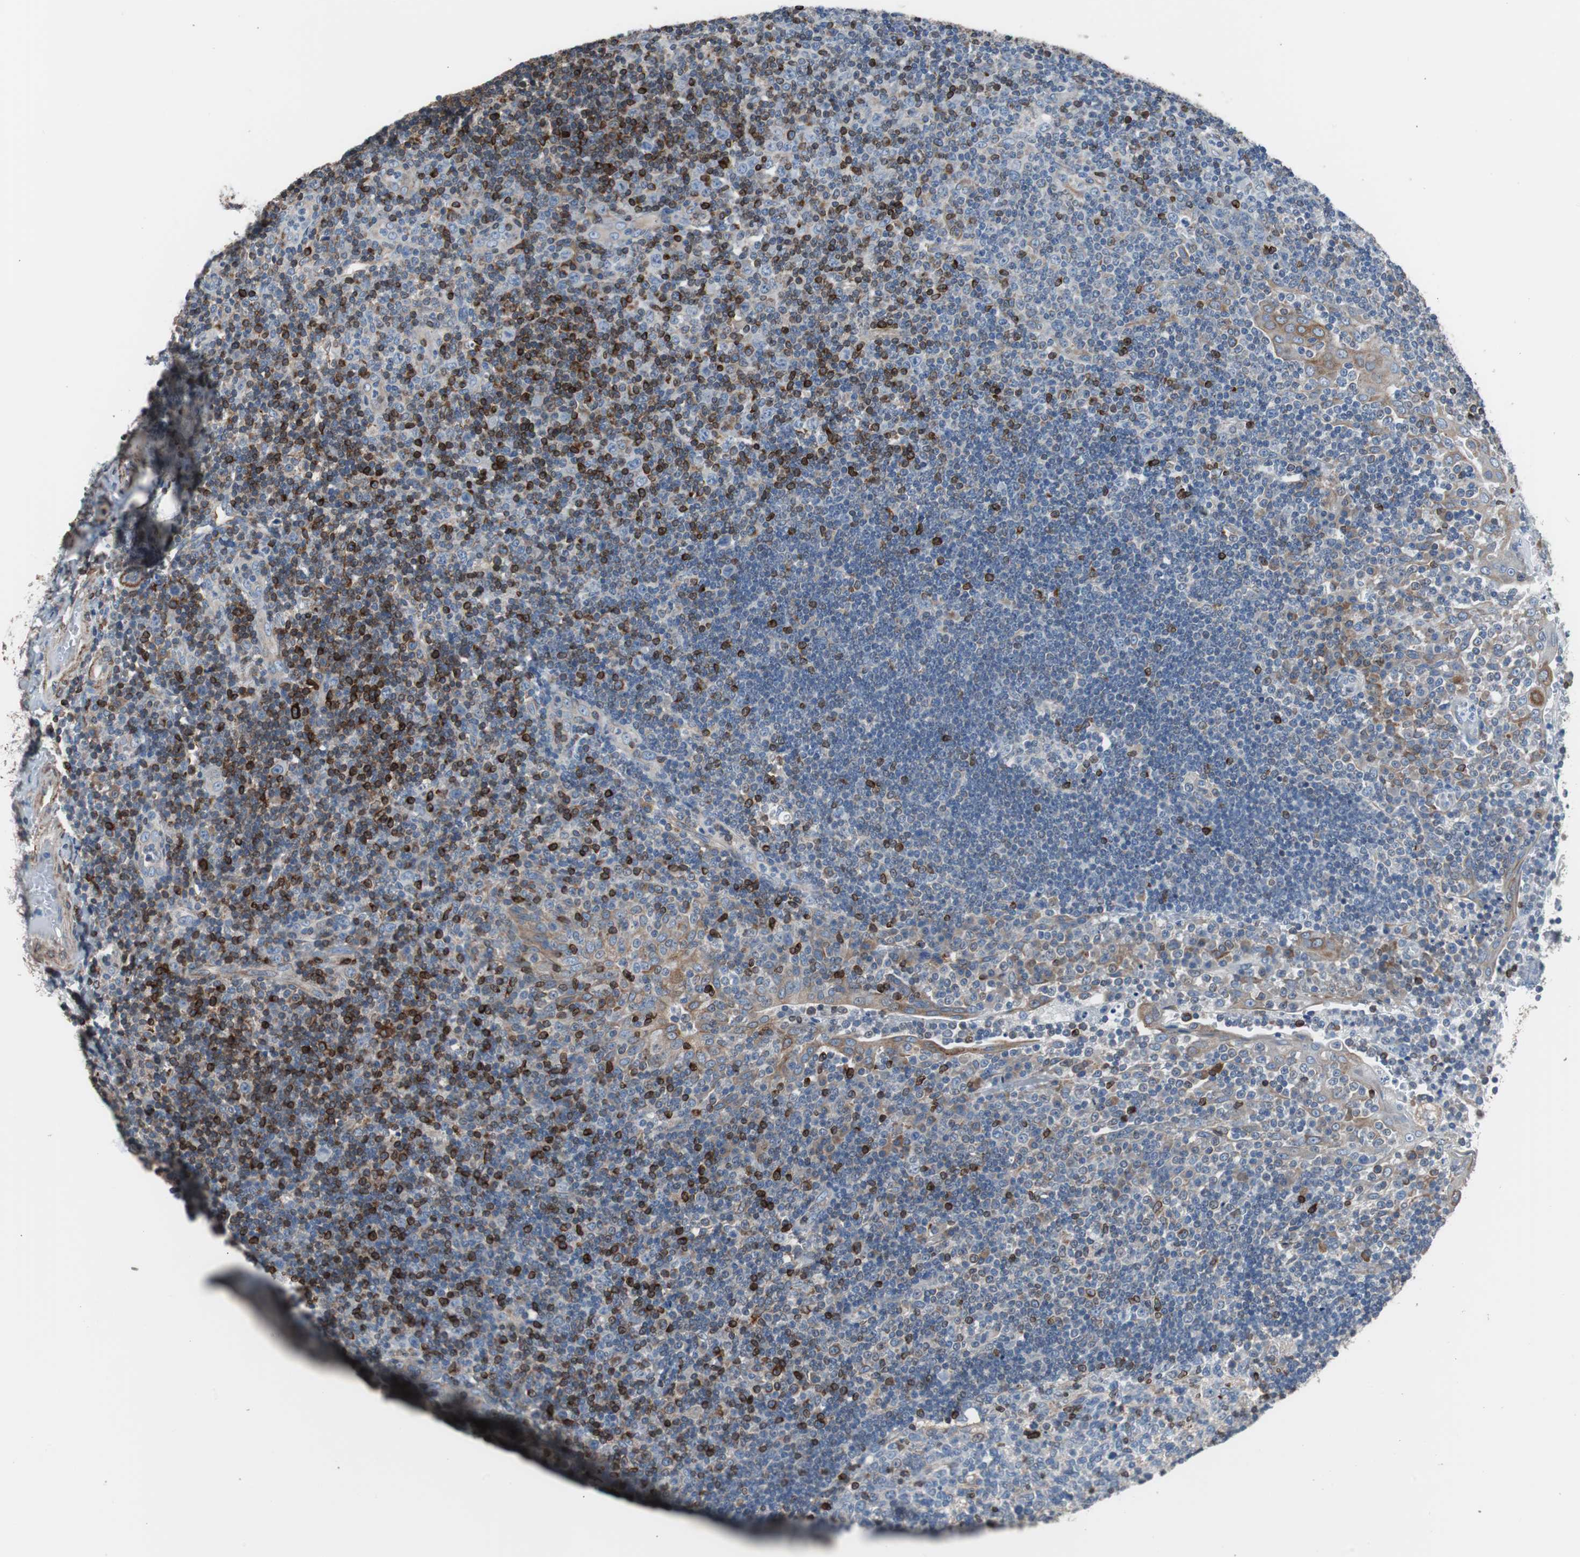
{"staining": {"intensity": "strong", "quantity": "<25%", "location": "cytoplasmic/membranous"}, "tissue": "tonsil", "cell_type": "Germinal center cells", "image_type": "normal", "snomed": [{"axis": "morphology", "description": "Normal tissue, NOS"}, {"axis": "topography", "description": "Tonsil"}], "caption": "Germinal center cells demonstrate medium levels of strong cytoplasmic/membranous expression in approximately <25% of cells in normal human tonsil.", "gene": "PBXIP1", "patient": {"sex": "female", "age": 40}}